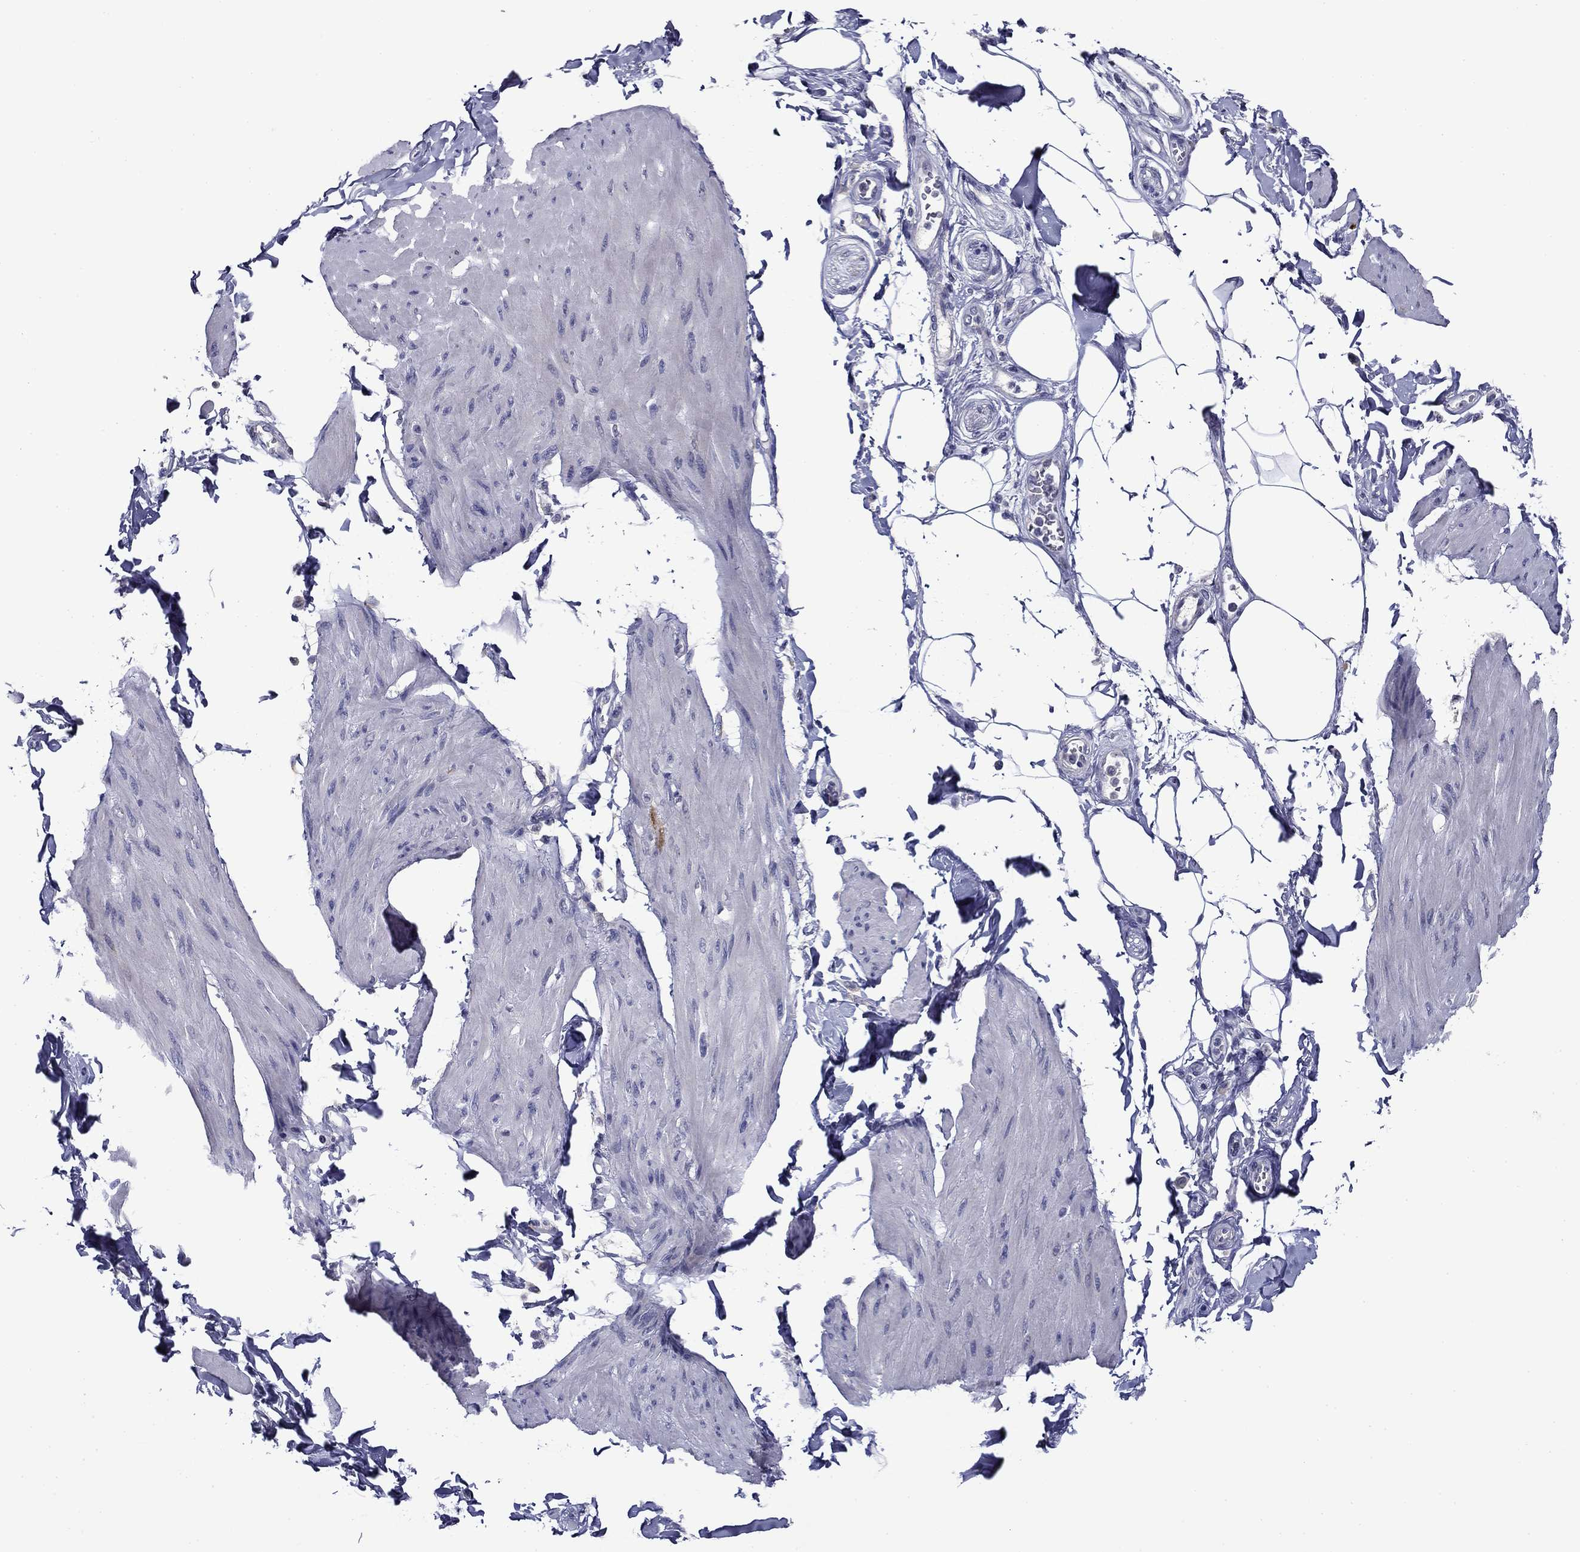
{"staining": {"intensity": "negative", "quantity": "none", "location": "none"}, "tissue": "smooth muscle", "cell_type": "Smooth muscle cells", "image_type": "normal", "snomed": [{"axis": "morphology", "description": "Normal tissue, NOS"}, {"axis": "topography", "description": "Adipose tissue"}, {"axis": "topography", "description": "Smooth muscle"}, {"axis": "topography", "description": "Peripheral nerve tissue"}], "caption": "IHC of benign smooth muscle reveals no expression in smooth muscle cells.", "gene": "SPATA7", "patient": {"sex": "male", "age": 83}}